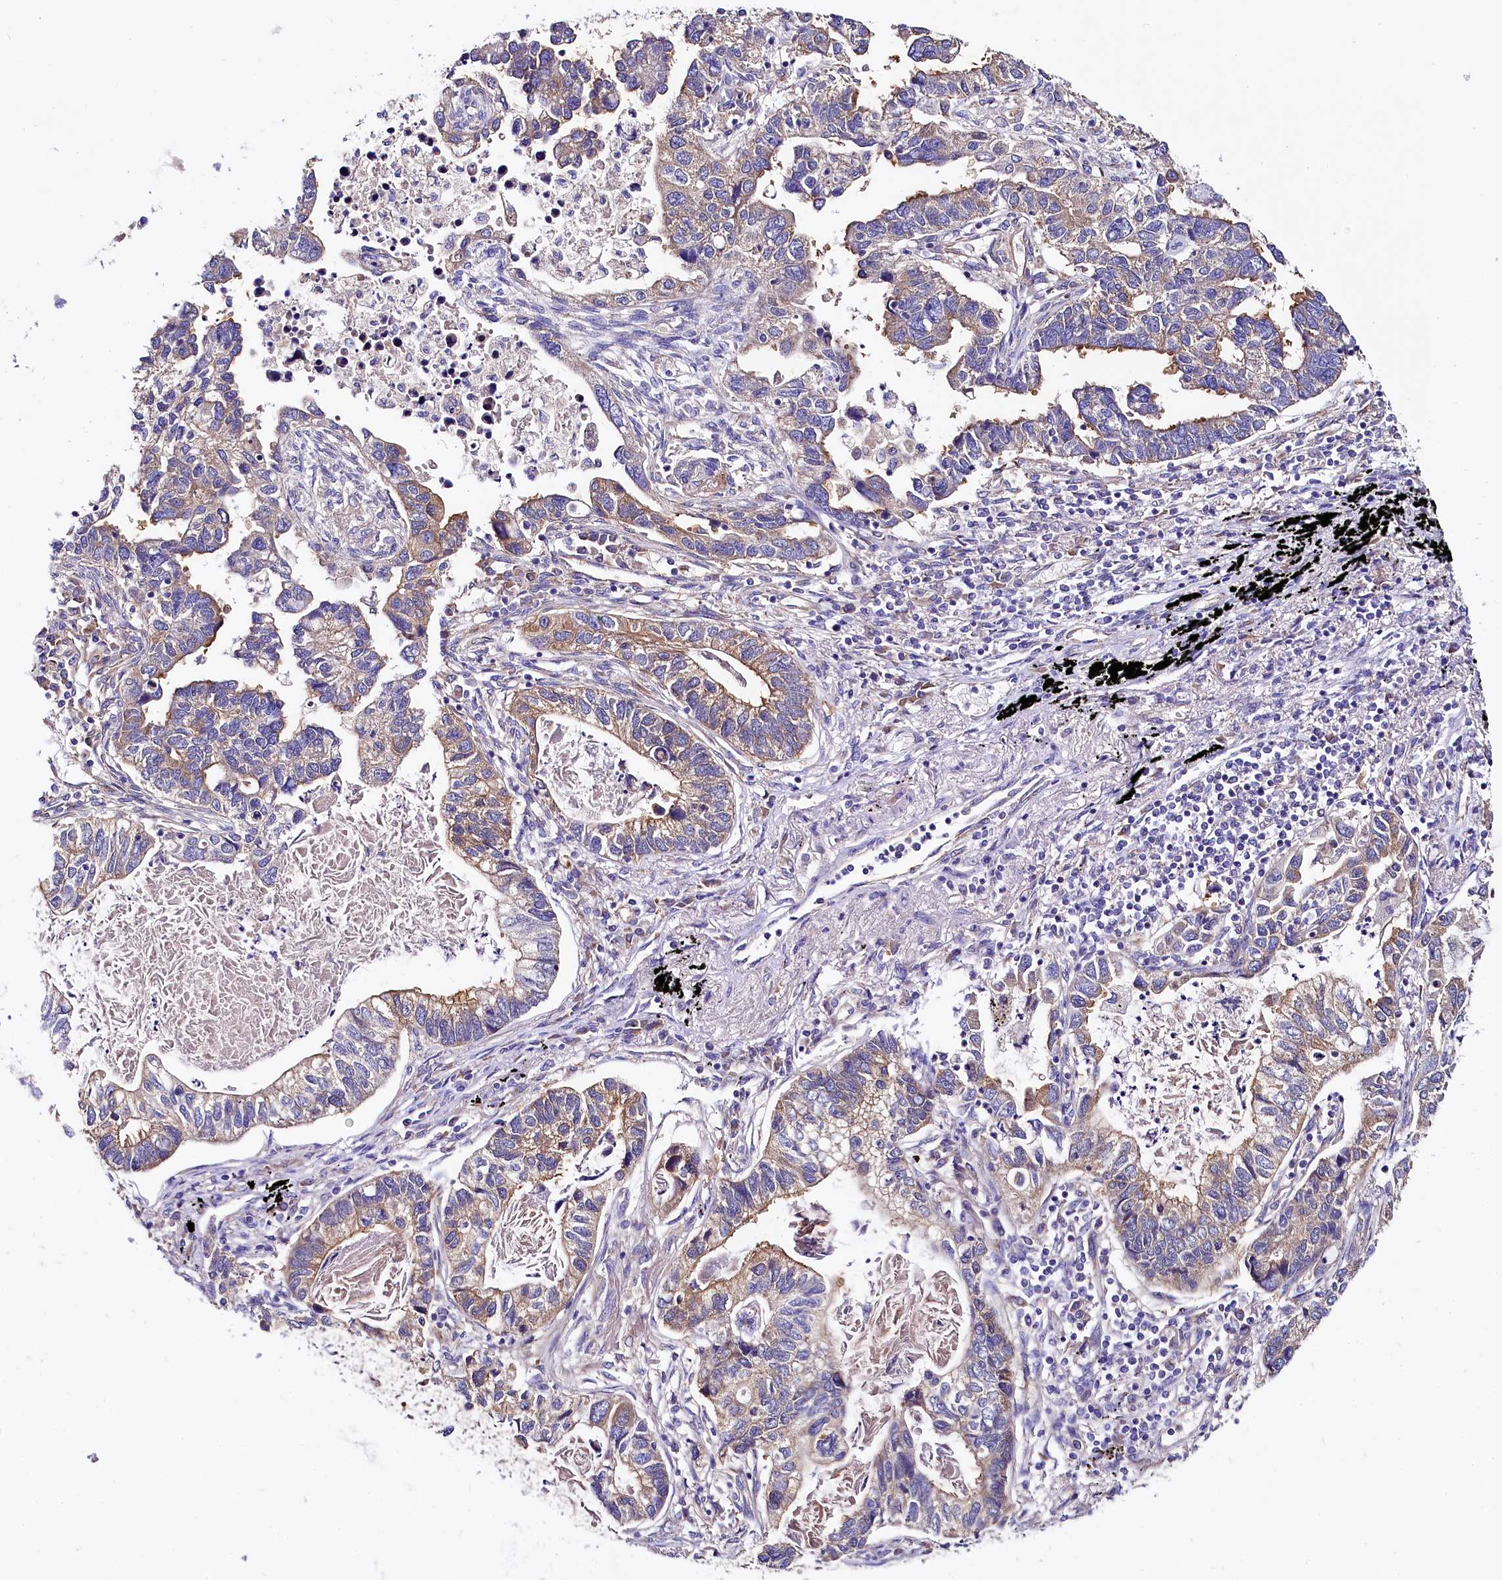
{"staining": {"intensity": "moderate", "quantity": "<25%", "location": "cytoplasmic/membranous"}, "tissue": "lung cancer", "cell_type": "Tumor cells", "image_type": "cancer", "snomed": [{"axis": "morphology", "description": "Adenocarcinoma, NOS"}, {"axis": "topography", "description": "Lung"}], "caption": "Lung adenocarcinoma stained with immunohistochemistry (IHC) shows moderate cytoplasmic/membranous positivity in approximately <25% of tumor cells.", "gene": "QARS1", "patient": {"sex": "male", "age": 67}}